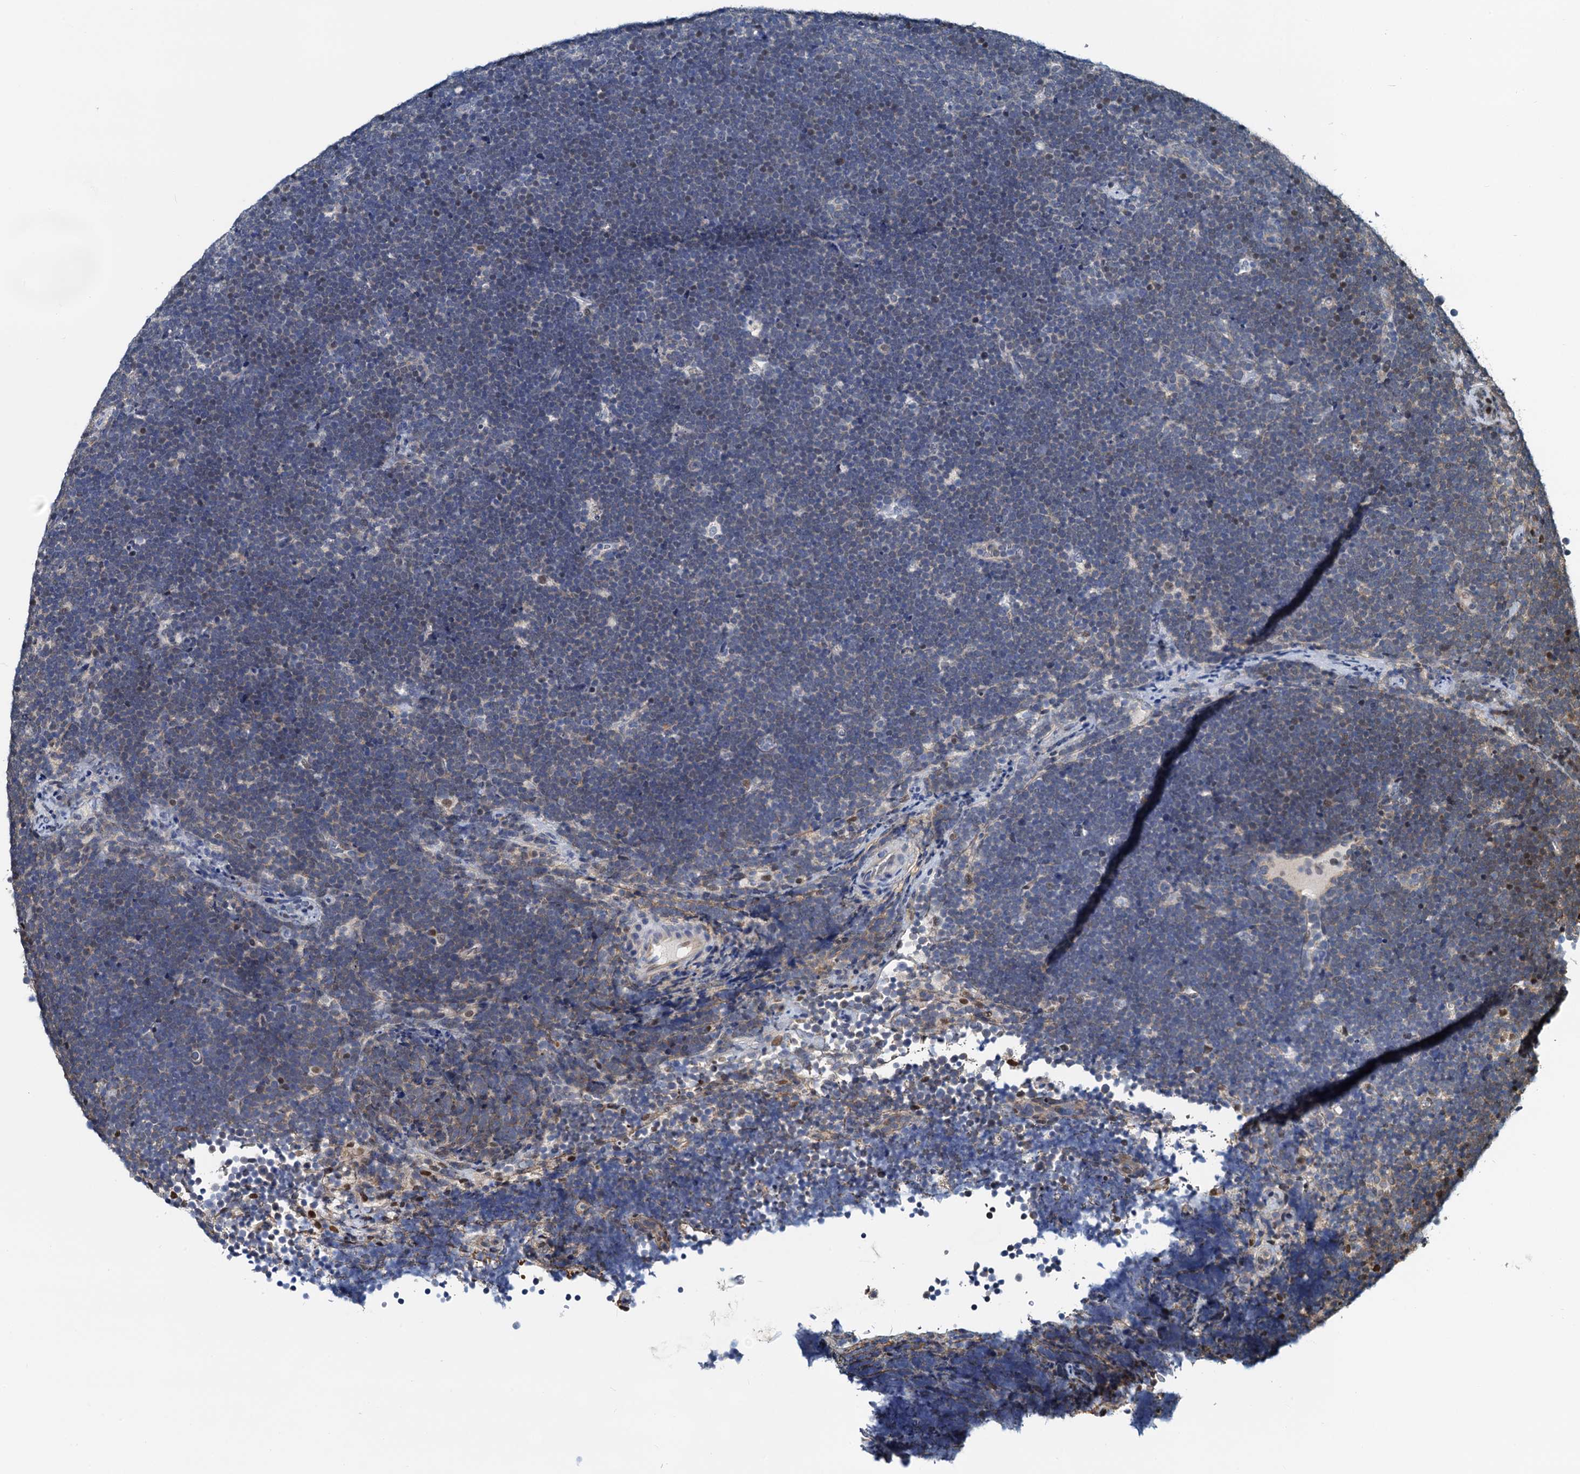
{"staining": {"intensity": "moderate", "quantity": "<25%", "location": "nuclear"}, "tissue": "lymphoma", "cell_type": "Tumor cells", "image_type": "cancer", "snomed": [{"axis": "morphology", "description": "Malignant lymphoma, non-Hodgkin's type, High grade"}, {"axis": "topography", "description": "Lymph node"}], "caption": "Immunohistochemical staining of lymphoma reveals moderate nuclear protein staining in about <25% of tumor cells. (DAB = brown stain, brightfield microscopy at high magnification).", "gene": "PTGES3", "patient": {"sex": "male", "age": 13}}